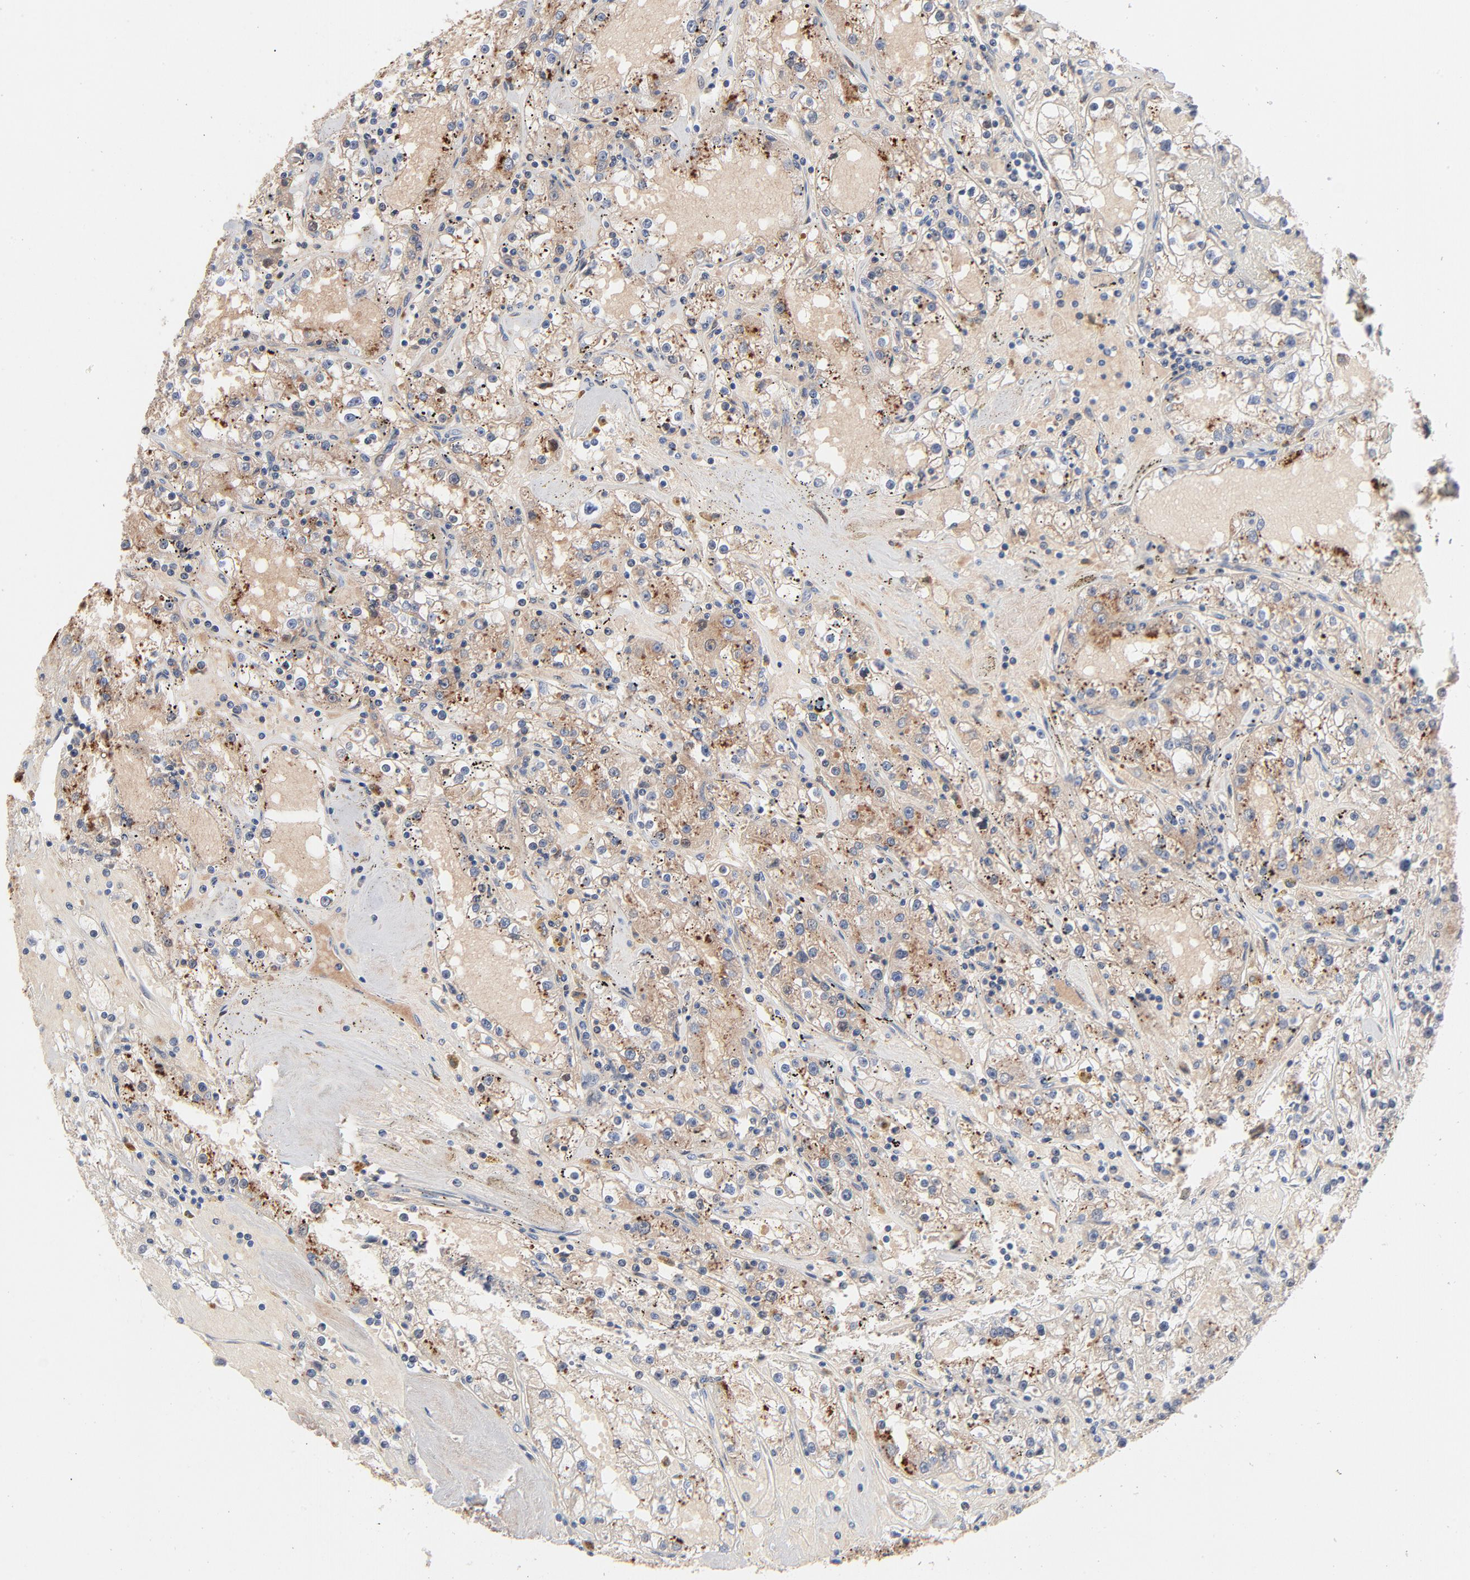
{"staining": {"intensity": "weak", "quantity": "25%-75%", "location": "cytoplasmic/membranous"}, "tissue": "renal cancer", "cell_type": "Tumor cells", "image_type": "cancer", "snomed": [{"axis": "morphology", "description": "Adenocarcinoma, NOS"}, {"axis": "topography", "description": "Kidney"}], "caption": "This is a photomicrograph of IHC staining of renal cancer (adenocarcinoma), which shows weak positivity in the cytoplasmic/membranous of tumor cells.", "gene": "SERPINA4", "patient": {"sex": "male", "age": 56}}